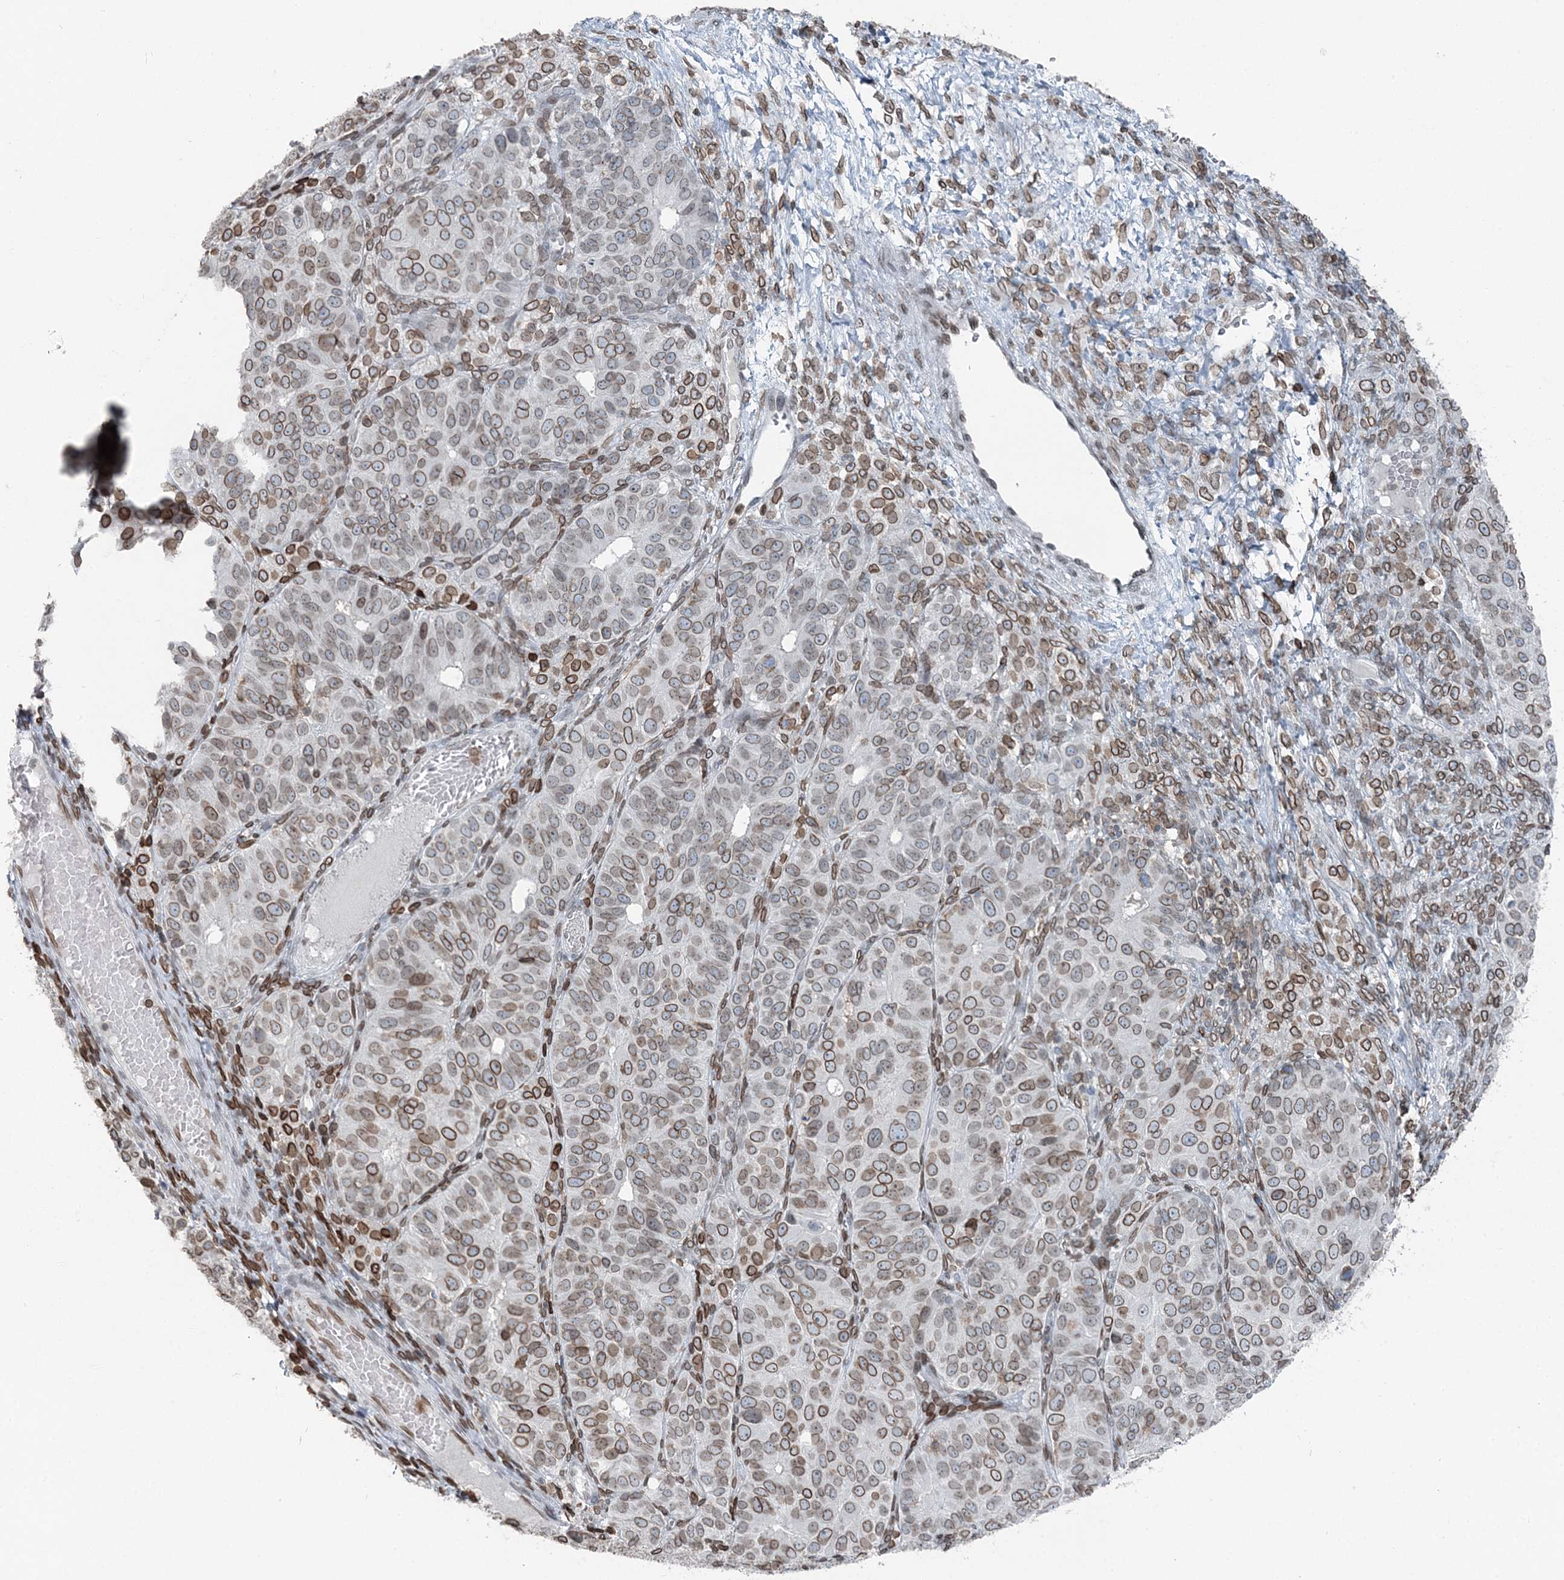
{"staining": {"intensity": "moderate", "quantity": ">75%", "location": "cytoplasmic/membranous,nuclear"}, "tissue": "ovarian cancer", "cell_type": "Tumor cells", "image_type": "cancer", "snomed": [{"axis": "morphology", "description": "Carcinoma, endometroid"}, {"axis": "topography", "description": "Ovary"}], "caption": "This image reveals immunohistochemistry (IHC) staining of human ovarian cancer, with medium moderate cytoplasmic/membranous and nuclear staining in about >75% of tumor cells.", "gene": "GJD4", "patient": {"sex": "female", "age": 51}}